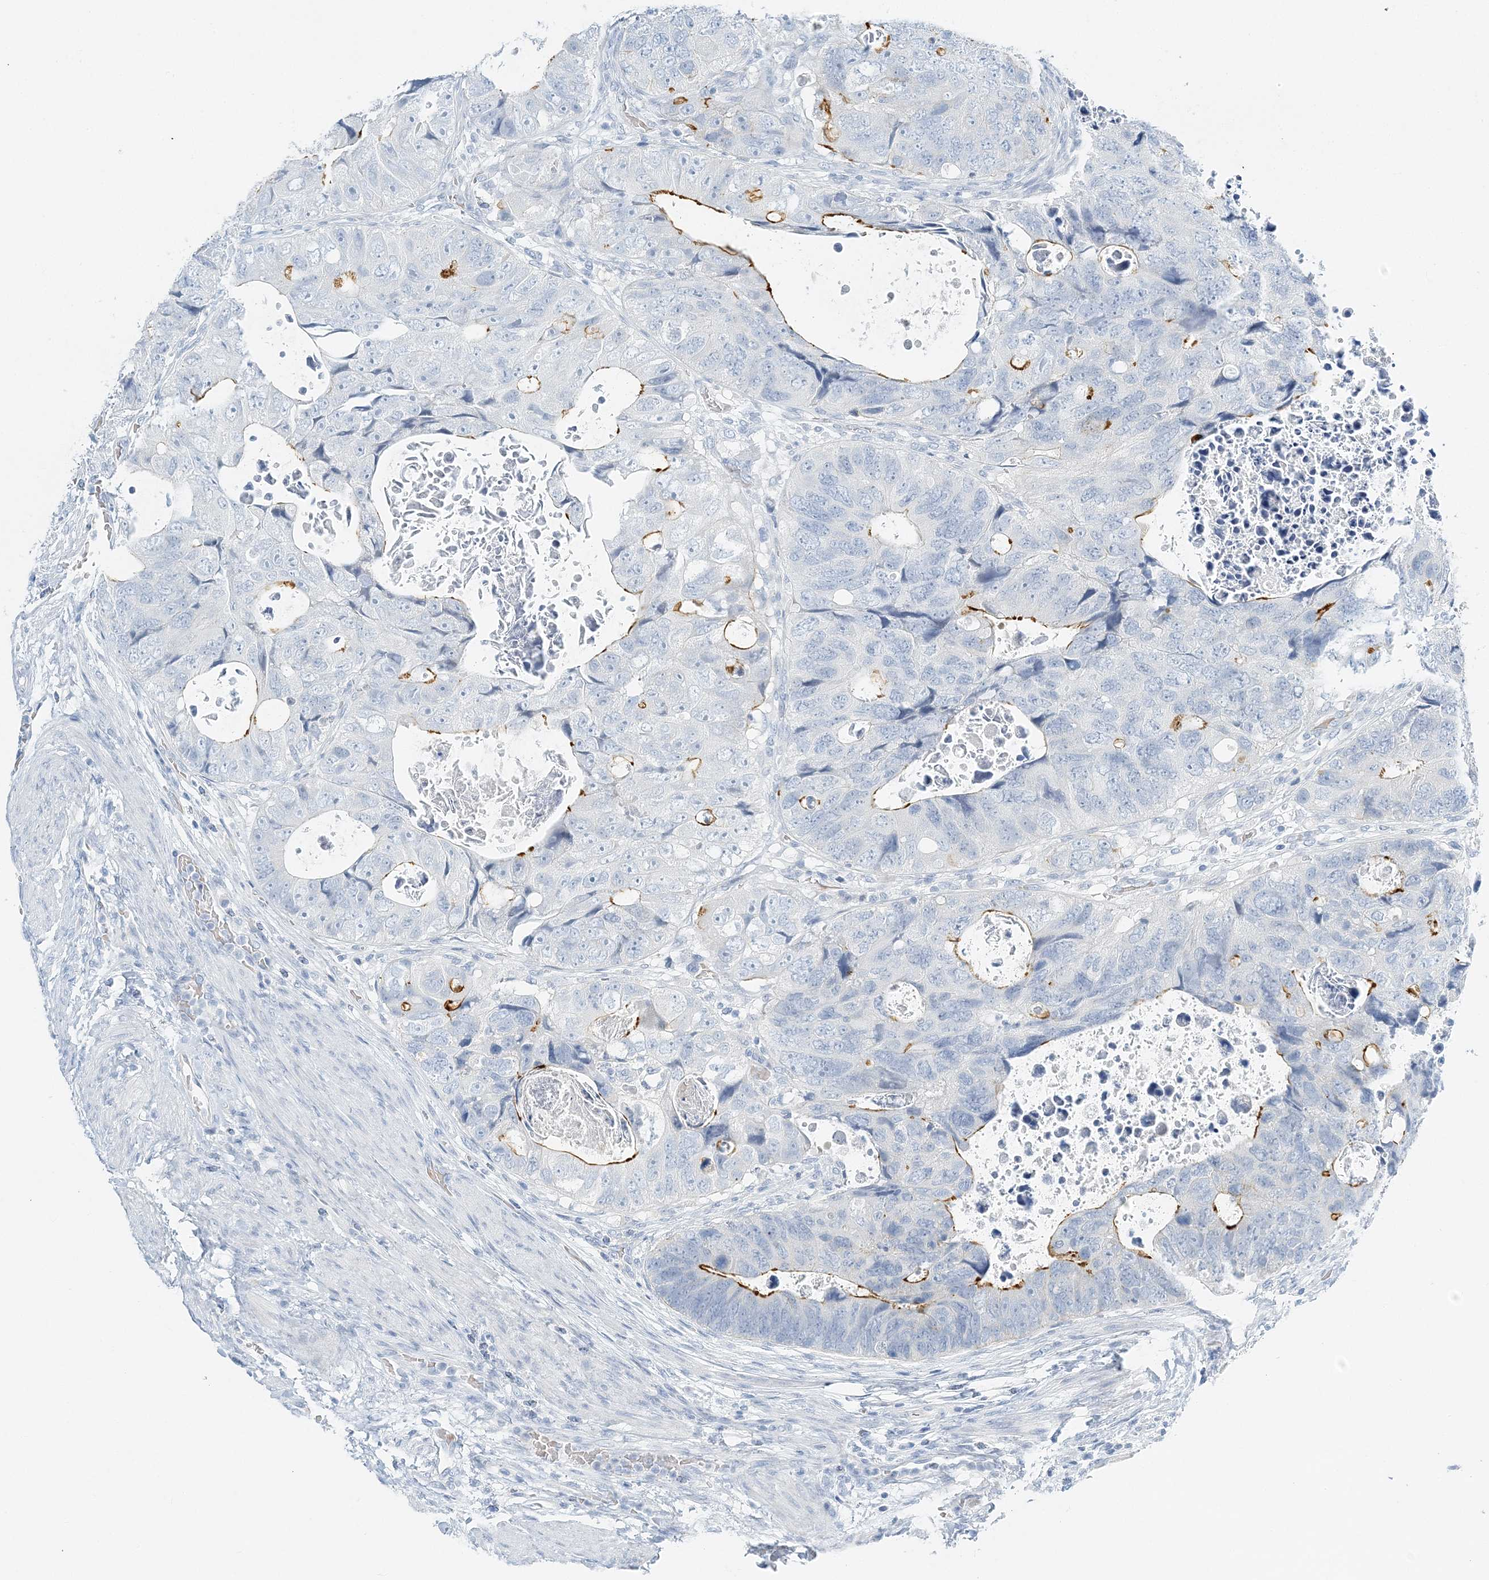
{"staining": {"intensity": "strong", "quantity": "<25%", "location": "cytoplasmic/membranous"}, "tissue": "colorectal cancer", "cell_type": "Tumor cells", "image_type": "cancer", "snomed": [{"axis": "morphology", "description": "Adenocarcinoma, NOS"}, {"axis": "topography", "description": "Rectum"}], "caption": "Adenocarcinoma (colorectal) was stained to show a protein in brown. There is medium levels of strong cytoplasmic/membranous positivity in approximately <25% of tumor cells. (DAB = brown stain, brightfield microscopy at high magnification).", "gene": "VILL", "patient": {"sex": "male", "age": 59}}